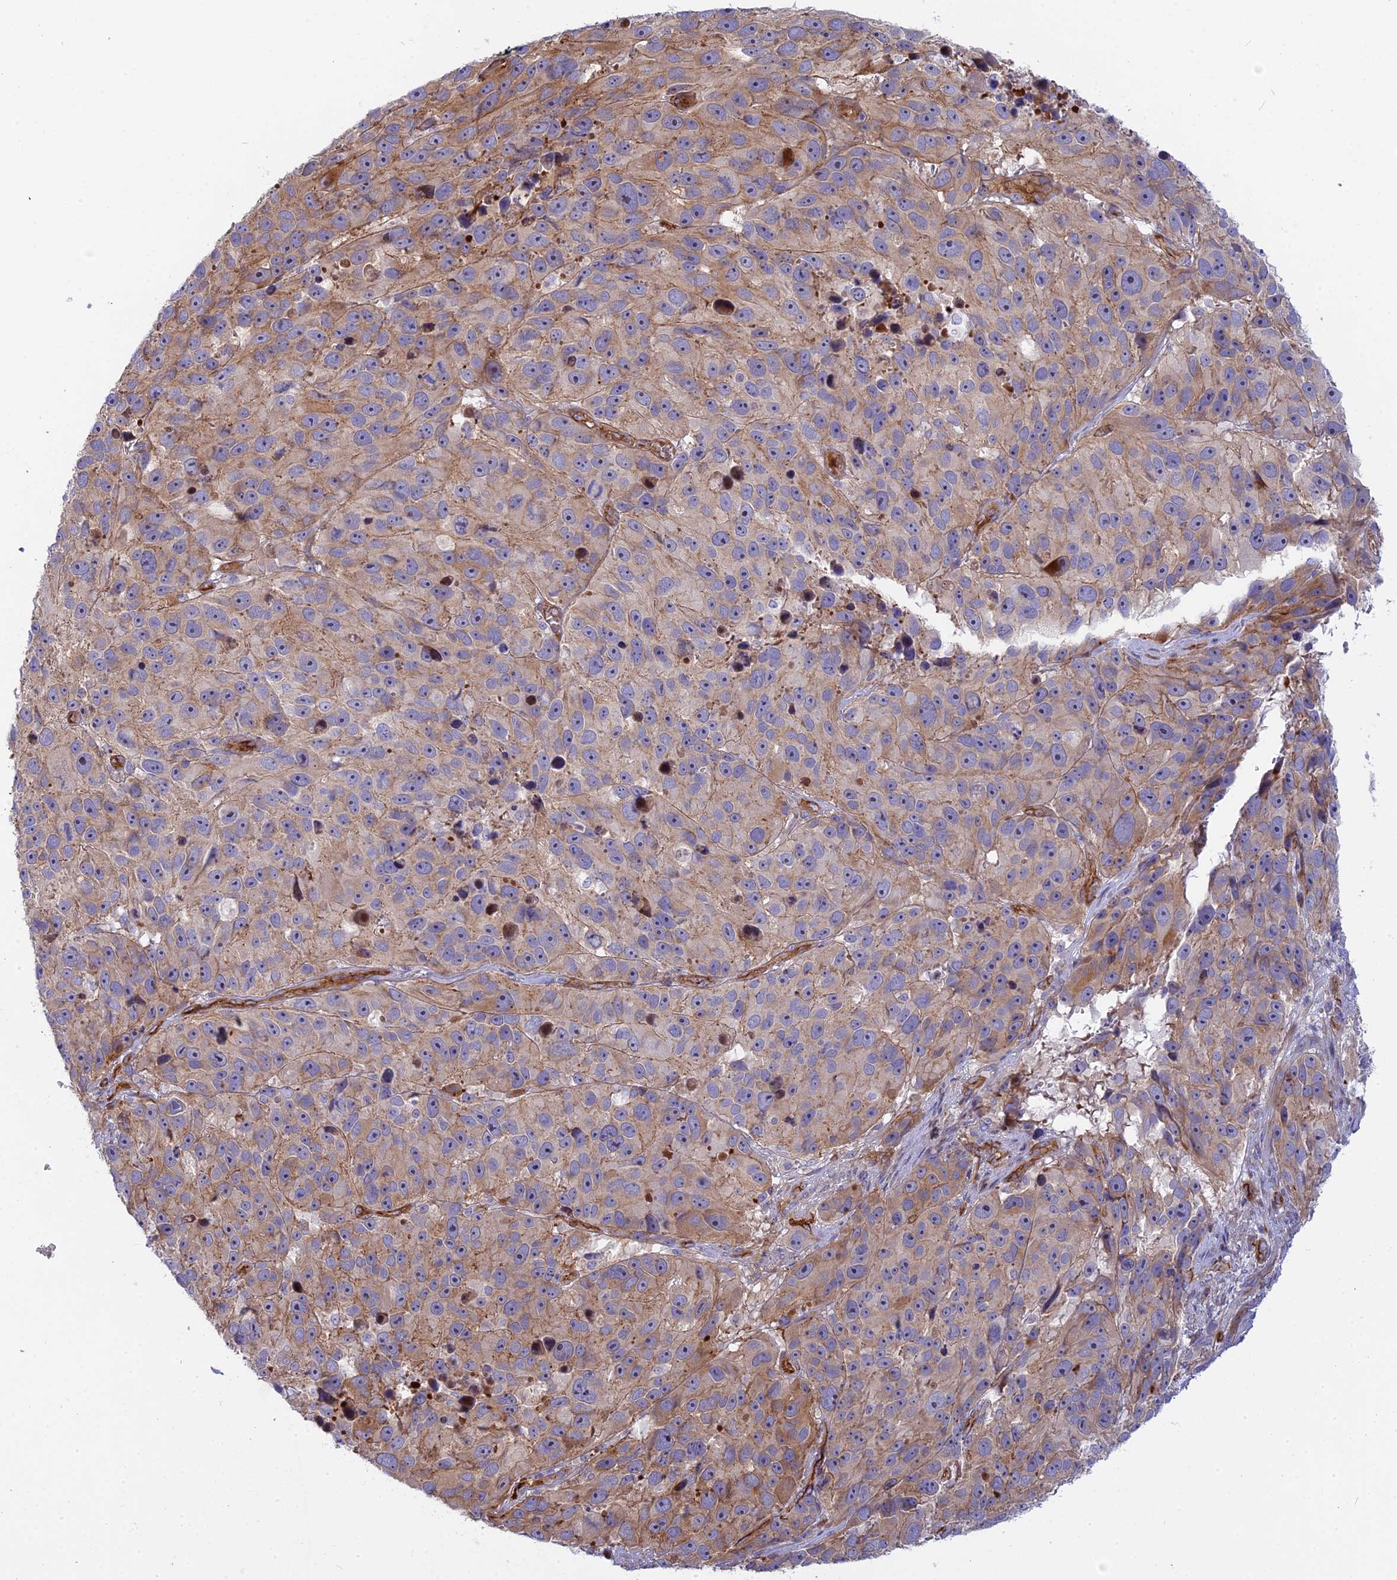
{"staining": {"intensity": "moderate", "quantity": "<25%", "location": "cytoplasmic/membranous"}, "tissue": "melanoma", "cell_type": "Tumor cells", "image_type": "cancer", "snomed": [{"axis": "morphology", "description": "Malignant melanoma, NOS"}, {"axis": "topography", "description": "Skin"}], "caption": "Immunohistochemistry (IHC) histopathology image of neoplastic tissue: melanoma stained using immunohistochemistry (IHC) displays low levels of moderate protein expression localized specifically in the cytoplasmic/membranous of tumor cells, appearing as a cytoplasmic/membranous brown color.", "gene": "CNBD2", "patient": {"sex": "male", "age": 84}}